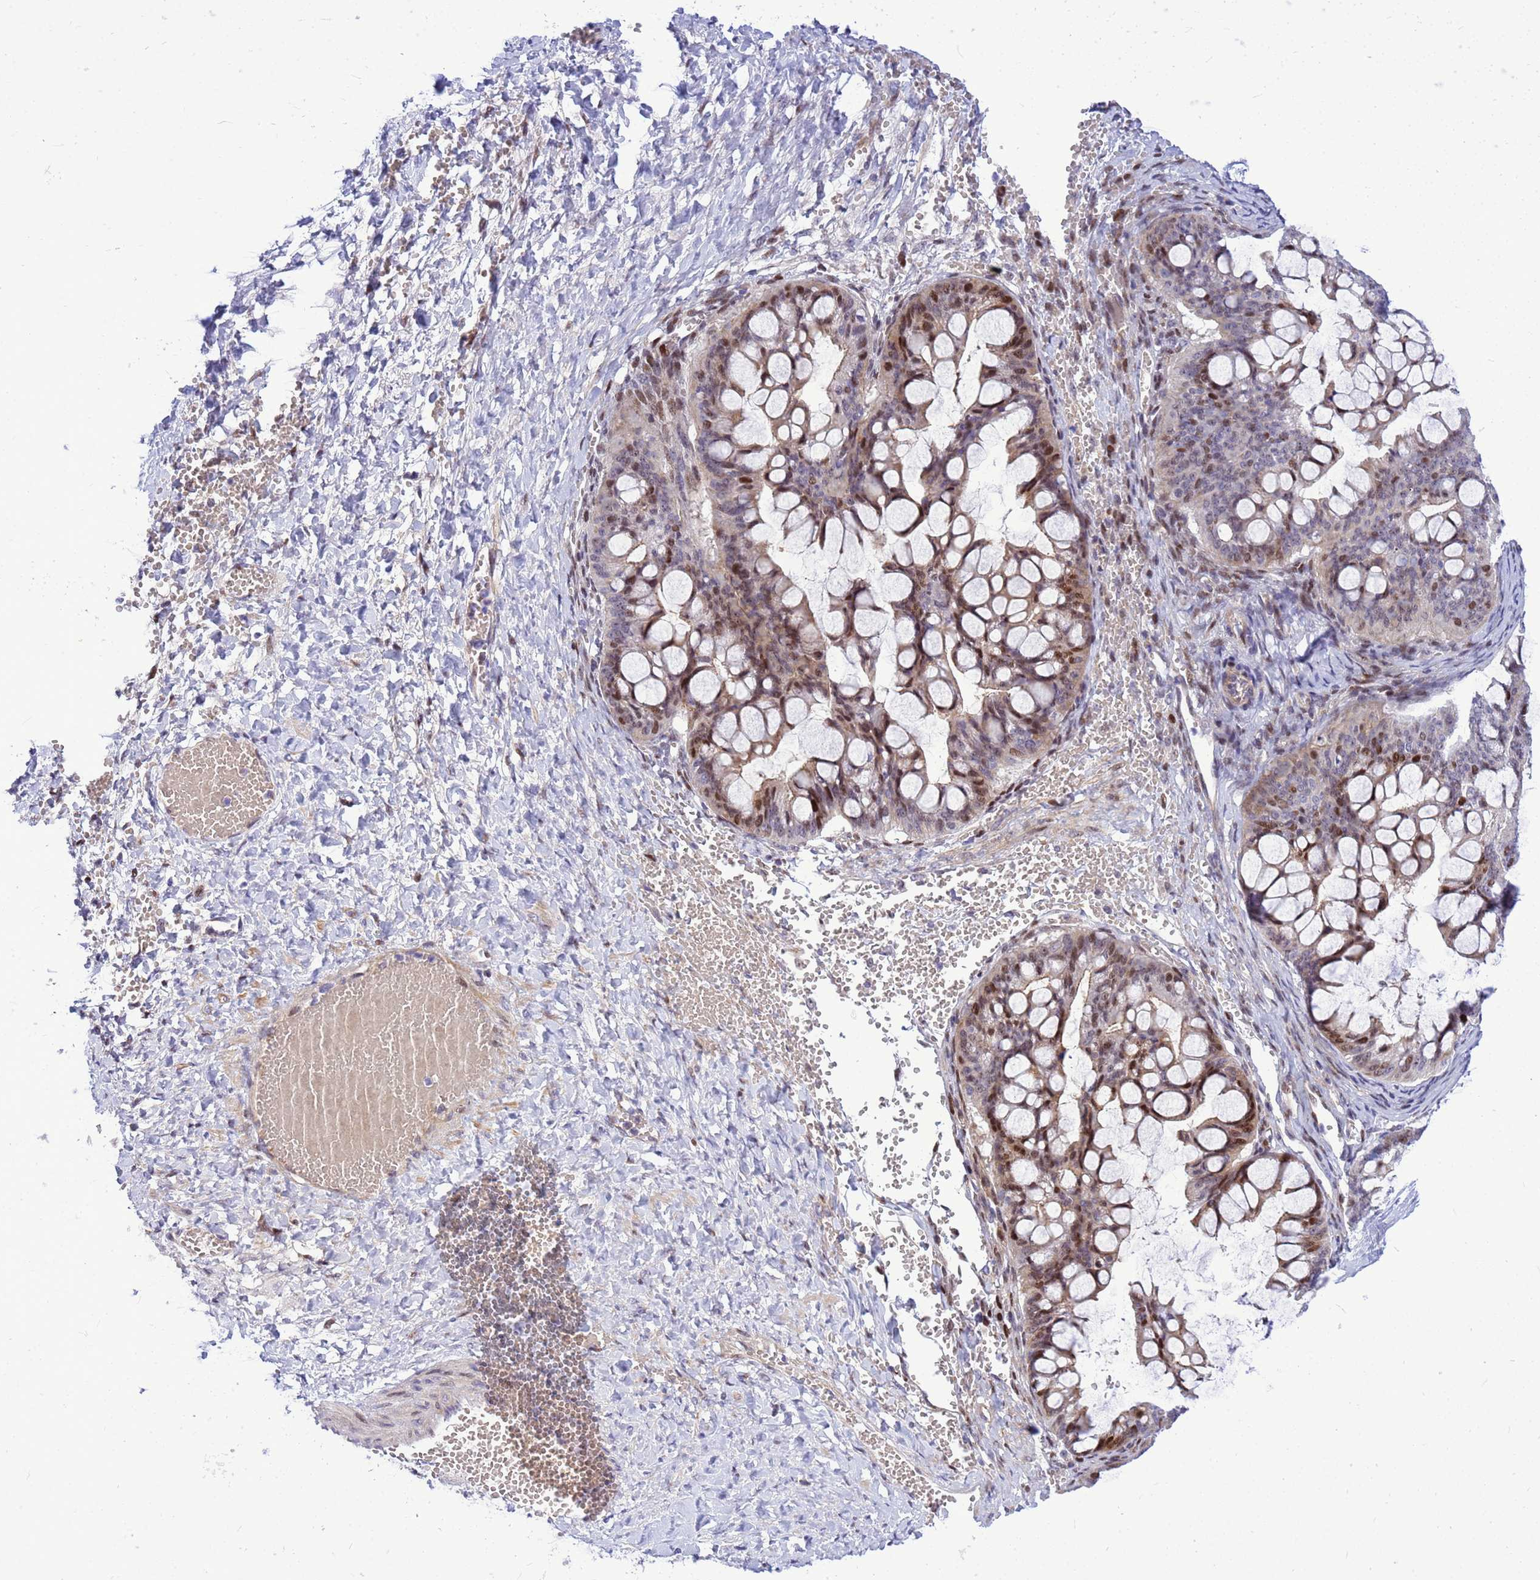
{"staining": {"intensity": "moderate", "quantity": ">75%", "location": "nuclear"}, "tissue": "ovarian cancer", "cell_type": "Tumor cells", "image_type": "cancer", "snomed": [{"axis": "morphology", "description": "Cystadenocarcinoma, mucinous, NOS"}, {"axis": "topography", "description": "Ovary"}], "caption": "This histopathology image exhibits ovarian cancer stained with immunohistochemistry to label a protein in brown. The nuclear of tumor cells show moderate positivity for the protein. Nuclei are counter-stained blue.", "gene": "ADAMTS7", "patient": {"sex": "female", "age": 73}}